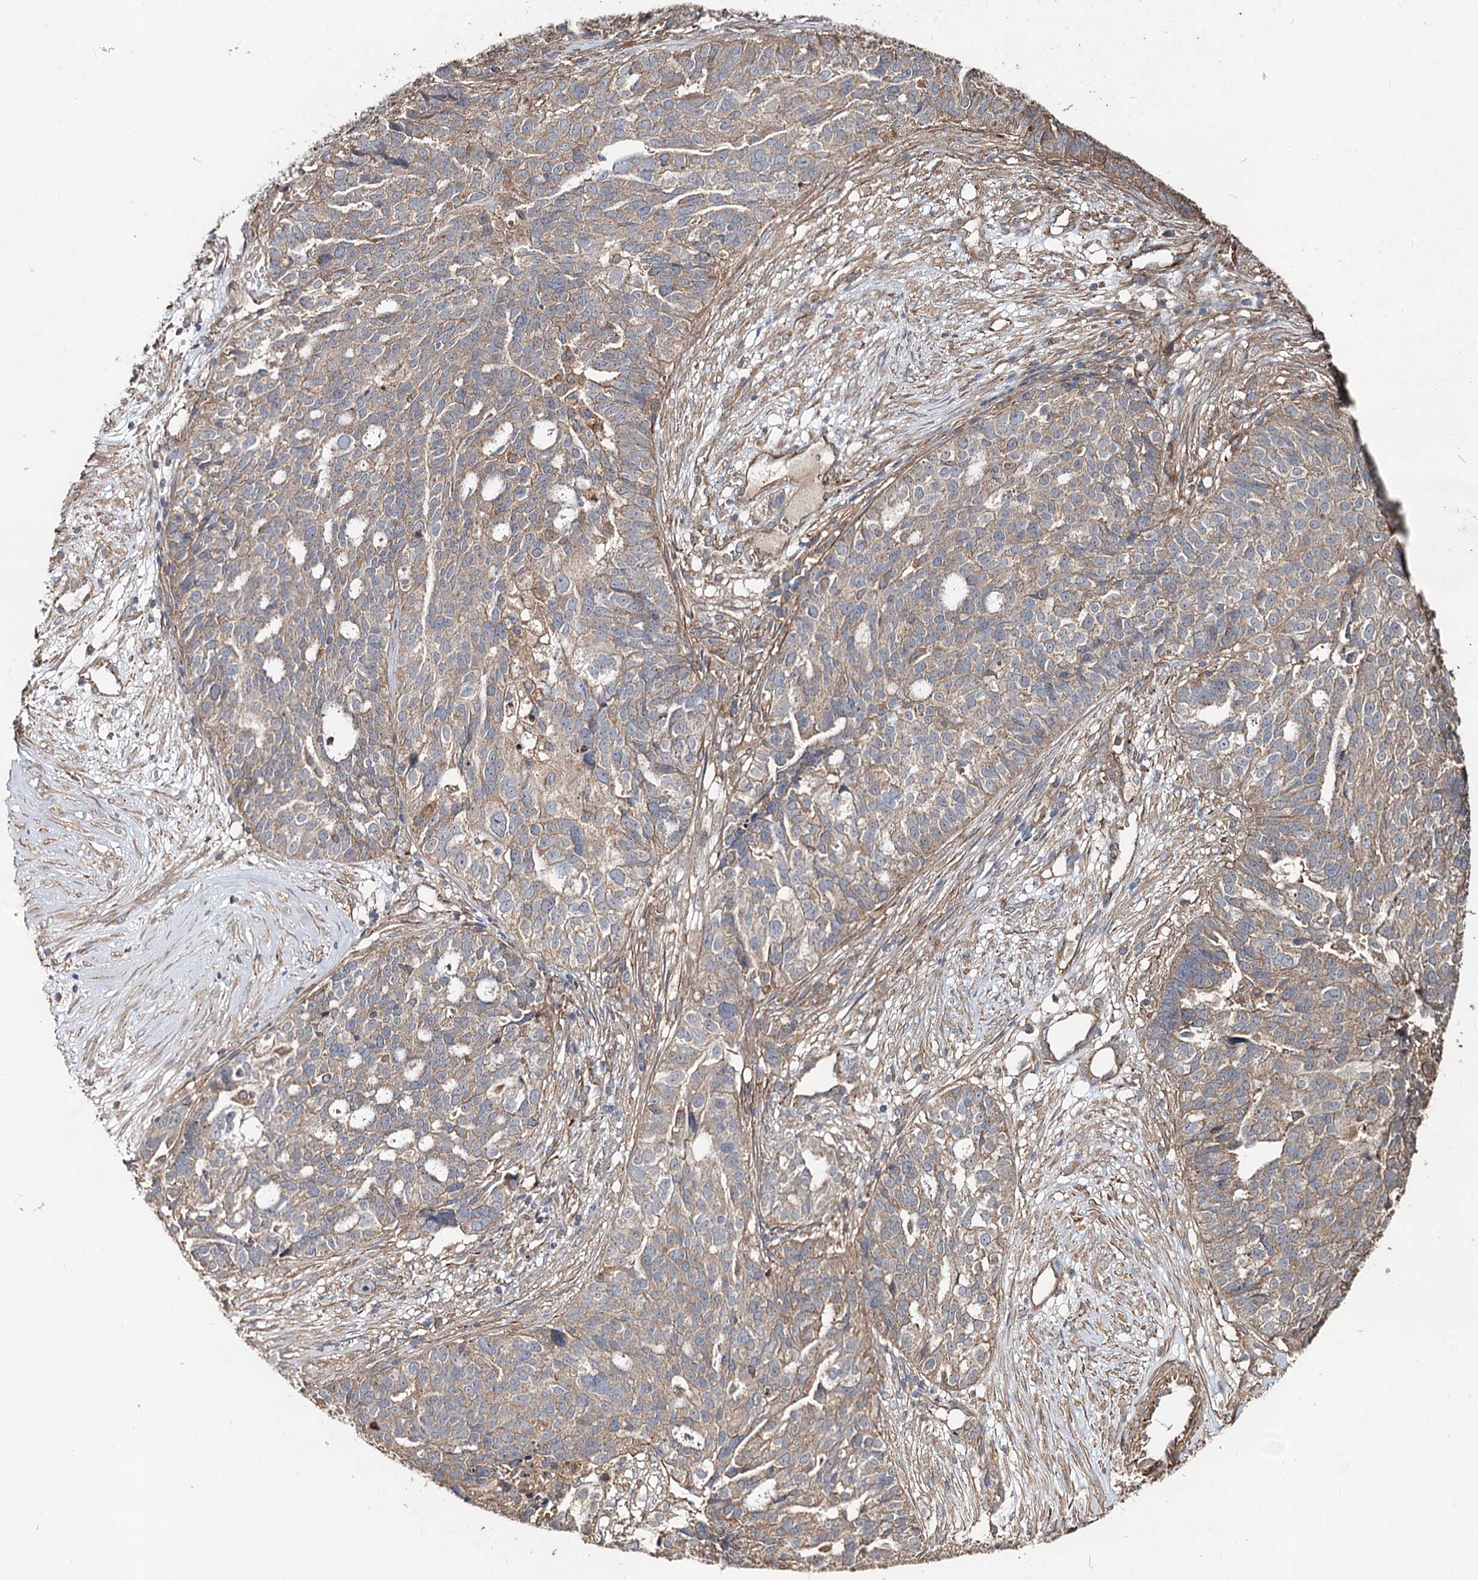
{"staining": {"intensity": "weak", "quantity": "25%-75%", "location": "cytoplasmic/membranous"}, "tissue": "ovarian cancer", "cell_type": "Tumor cells", "image_type": "cancer", "snomed": [{"axis": "morphology", "description": "Cystadenocarcinoma, serous, NOS"}, {"axis": "topography", "description": "Ovary"}], "caption": "Protein expression analysis of ovarian serous cystadenocarcinoma demonstrates weak cytoplasmic/membranous expression in about 25%-75% of tumor cells.", "gene": "SPART", "patient": {"sex": "female", "age": 59}}